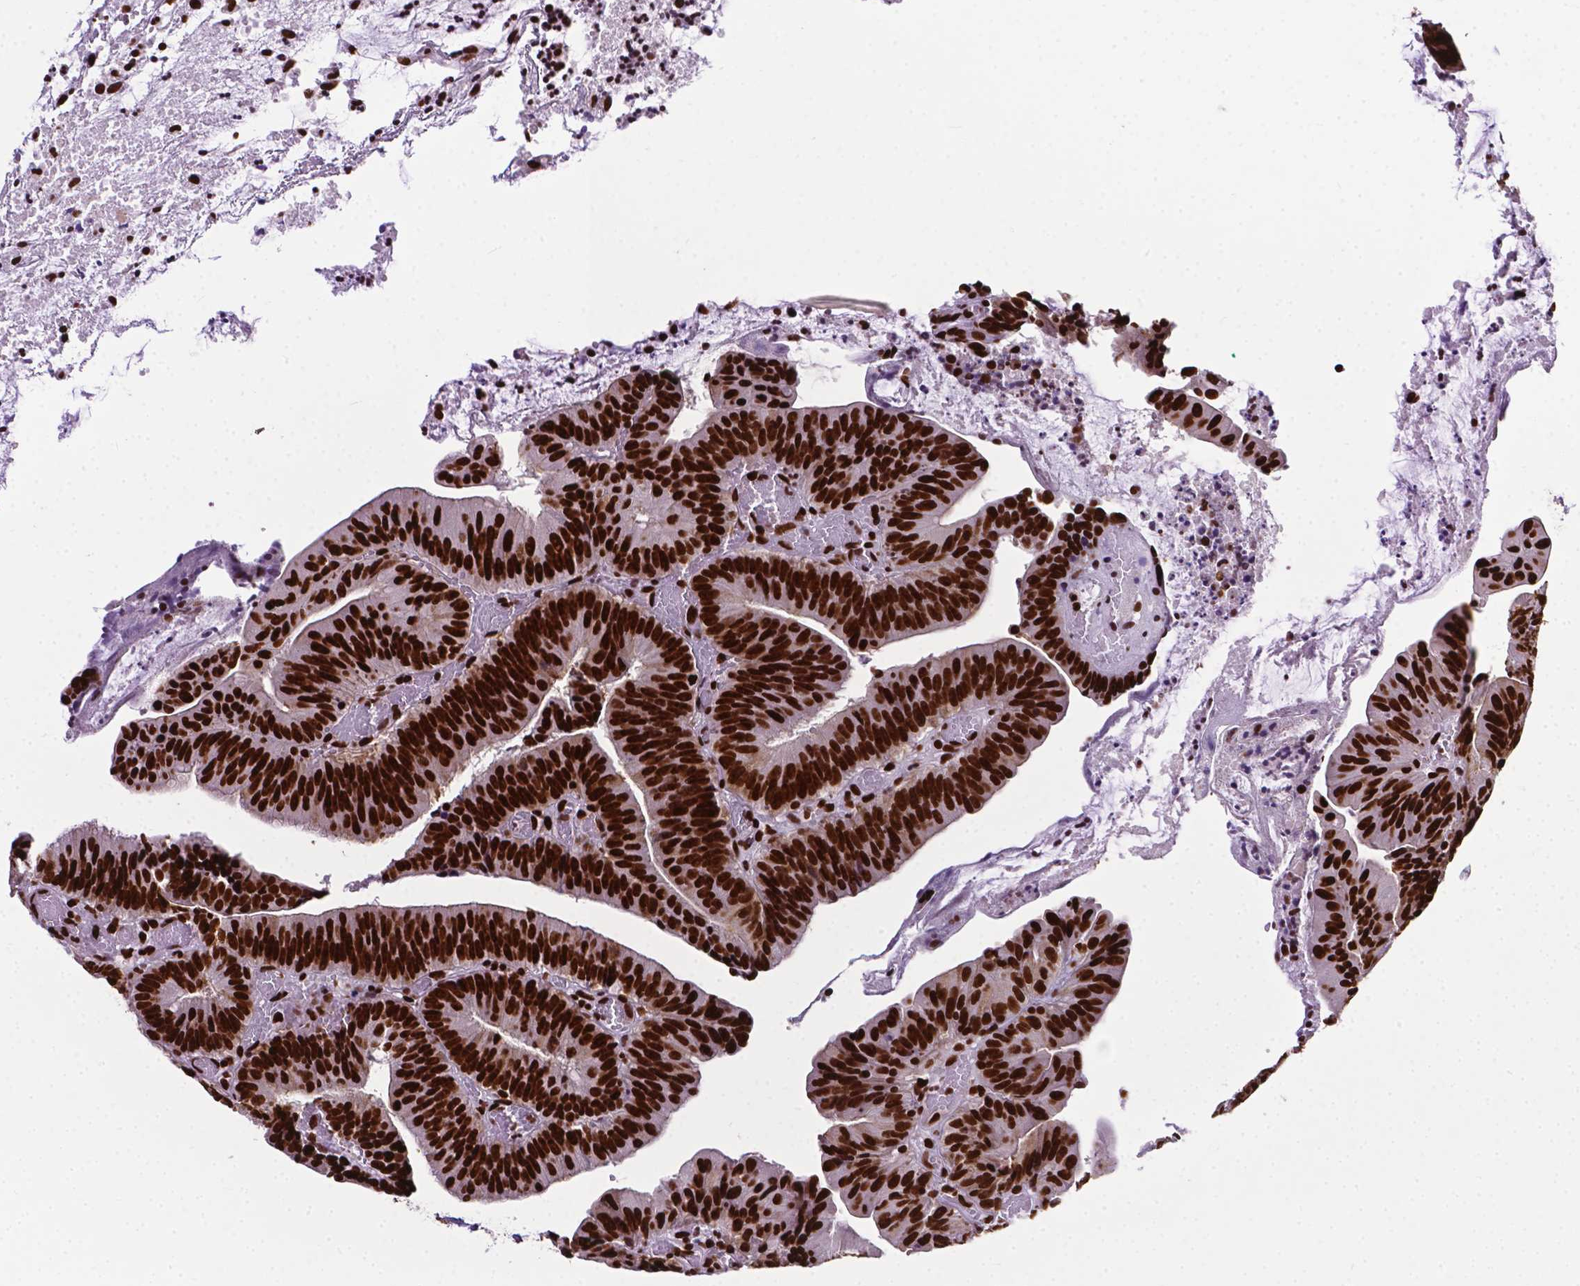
{"staining": {"intensity": "strong", "quantity": ">75%", "location": "nuclear"}, "tissue": "colorectal cancer", "cell_type": "Tumor cells", "image_type": "cancer", "snomed": [{"axis": "morphology", "description": "Adenocarcinoma, NOS"}, {"axis": "topography", "description": "Colon"}], "caption": "An immunohistochemistry (IHC) image of tumor tissue is shown. Protein staining in brown labels strong nuclear positivity in adenocarcinoma (colorectal) within tumor cells.", "gene": "SMIM5", "patient": {"sex": "female", "age": 78}}